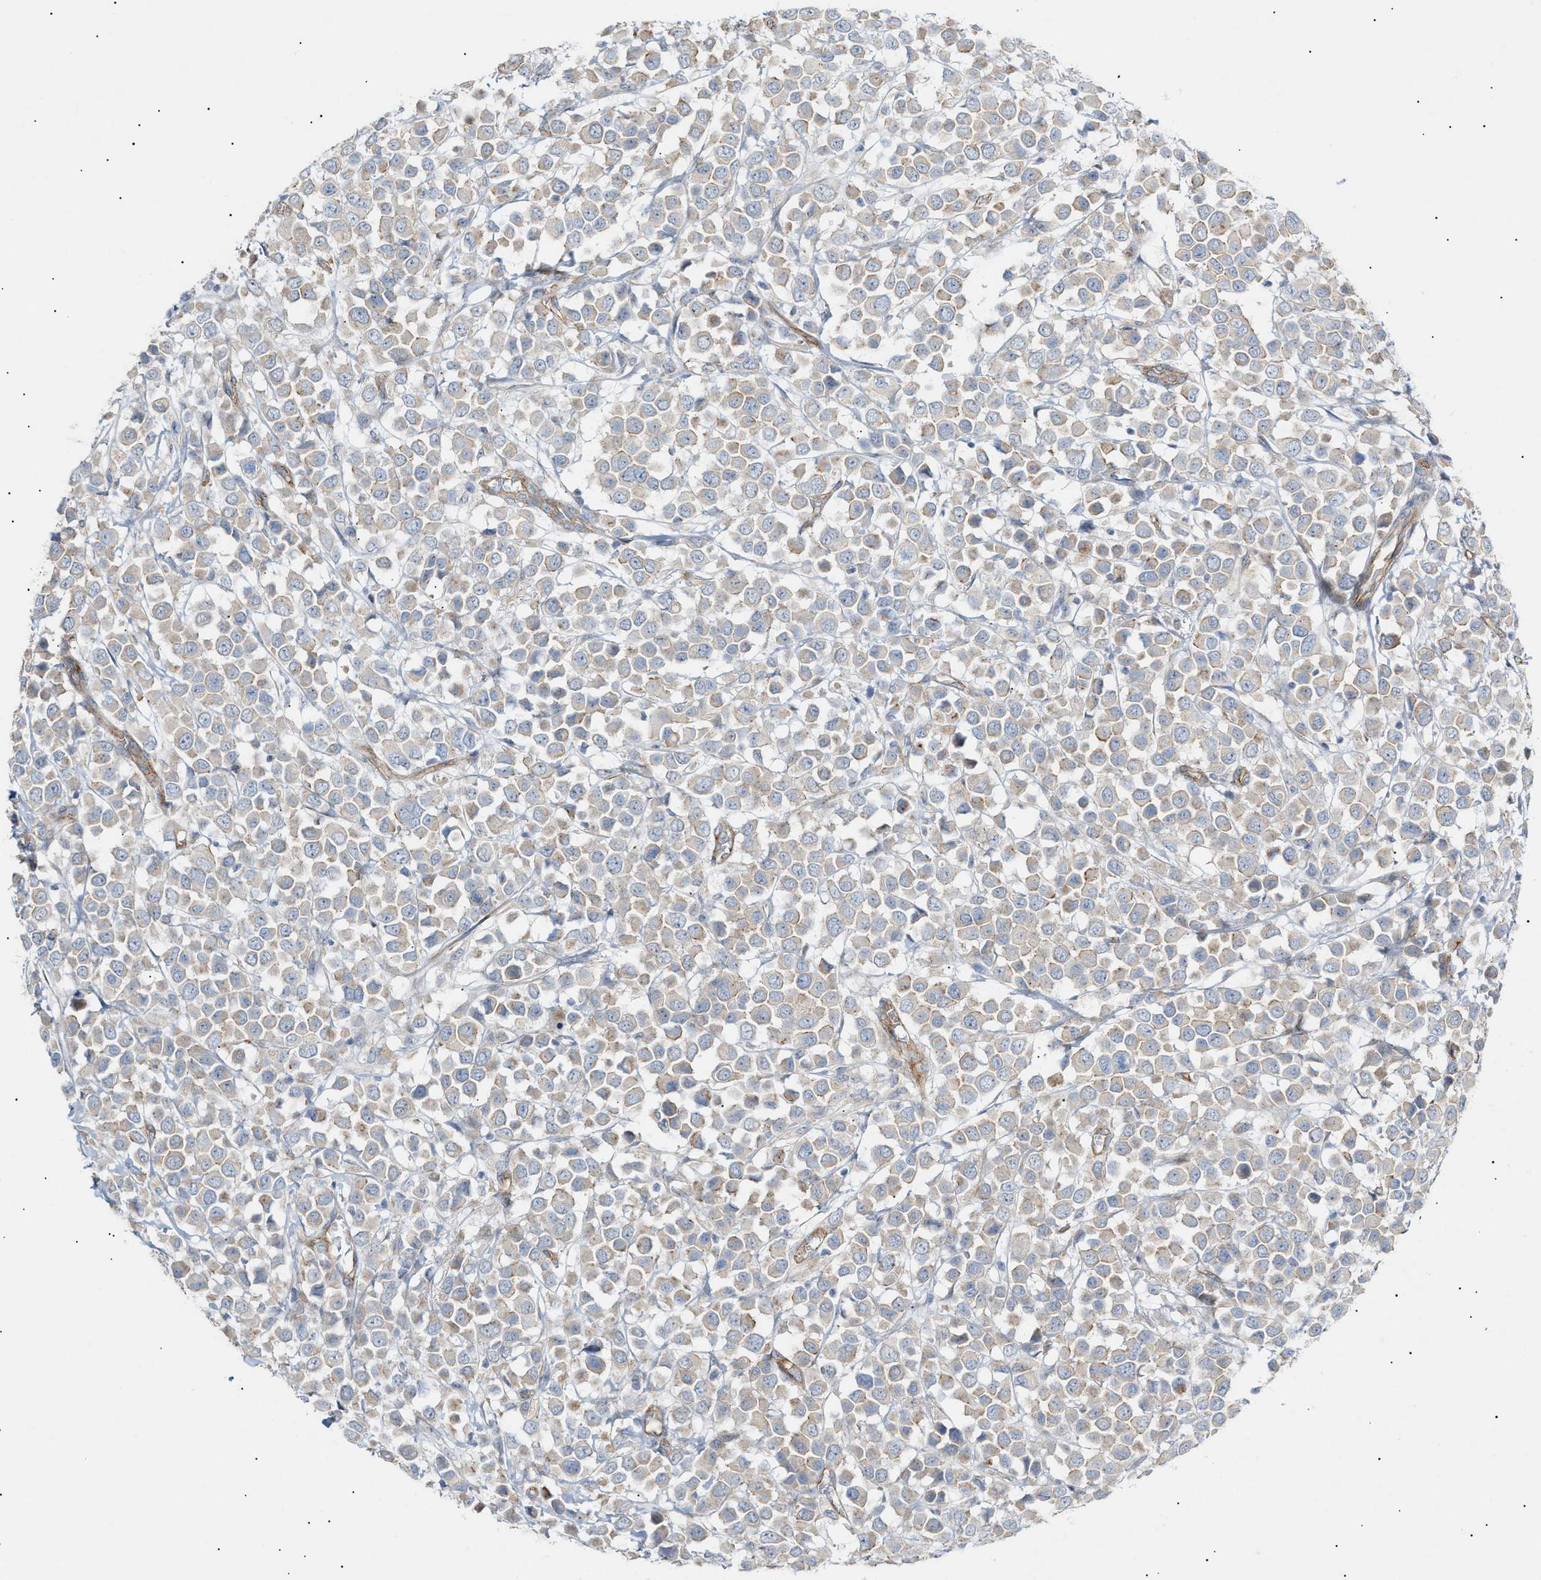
{"staining": {"intensity": "weak", "quantity": "<25%", "location": "cytoplasmic/membranous"}, "tissue": "breast cancer", "cell_type": "Tumor cells", "image_type": "cancer", "snomed": [{"axis": "morphology", "description": "Duct carcinoma"}, {"axis": "topography", "description": "Breast"}], "caption": "The histopathology image shows no significant expression in tumor cells of breast intraductal carcinoma. (Immunohistochemistry (ihc), brightfield microscopy, high magnification).", "gene": "ZFHX2", "patient": {"sex": "female", "age": 61}}